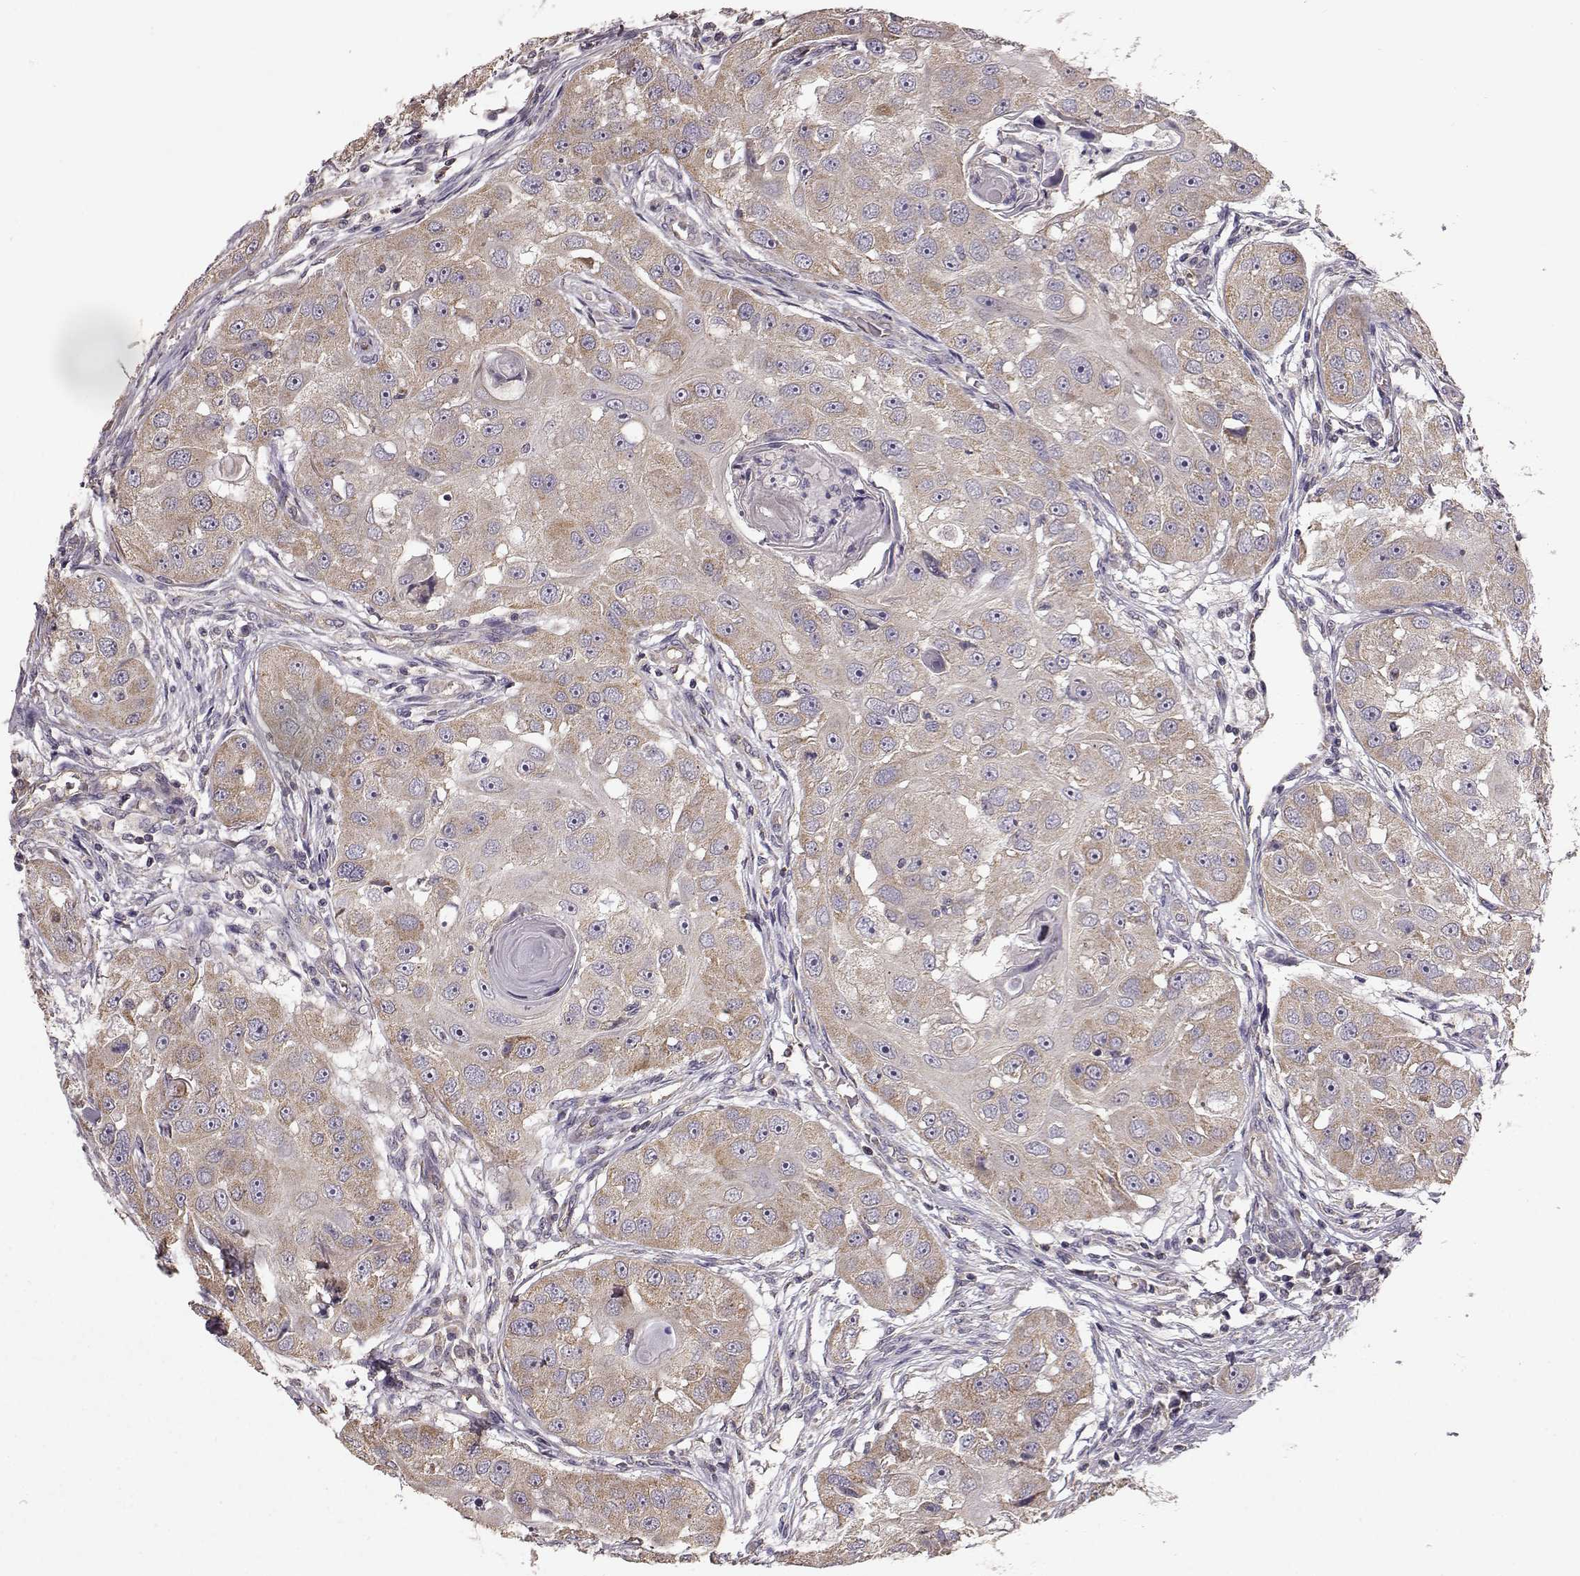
{"staining": {"intensity": "weak", "quantity": ">75%", "location": "cytoplasmic/membranous"}, "tissue": "head and neck cancer", "cell_type": "Tumor cells", "image_type": "cancer", "snomed": [{"axis": "morphology", "description": "Squamous cell carcinoma, NOS"}, {"axis": "topography", "description": "Head-Neck"}], "caption": "Head and neck cancer (squamous cell carcinoma) was stained to show a protein in brown. There is low levels of weak cytoplasmic/membranous positivity in approximately >75% of tumor cells.", "gene": "ERBB3", "patient": {"sex": "male", "age": 51}}